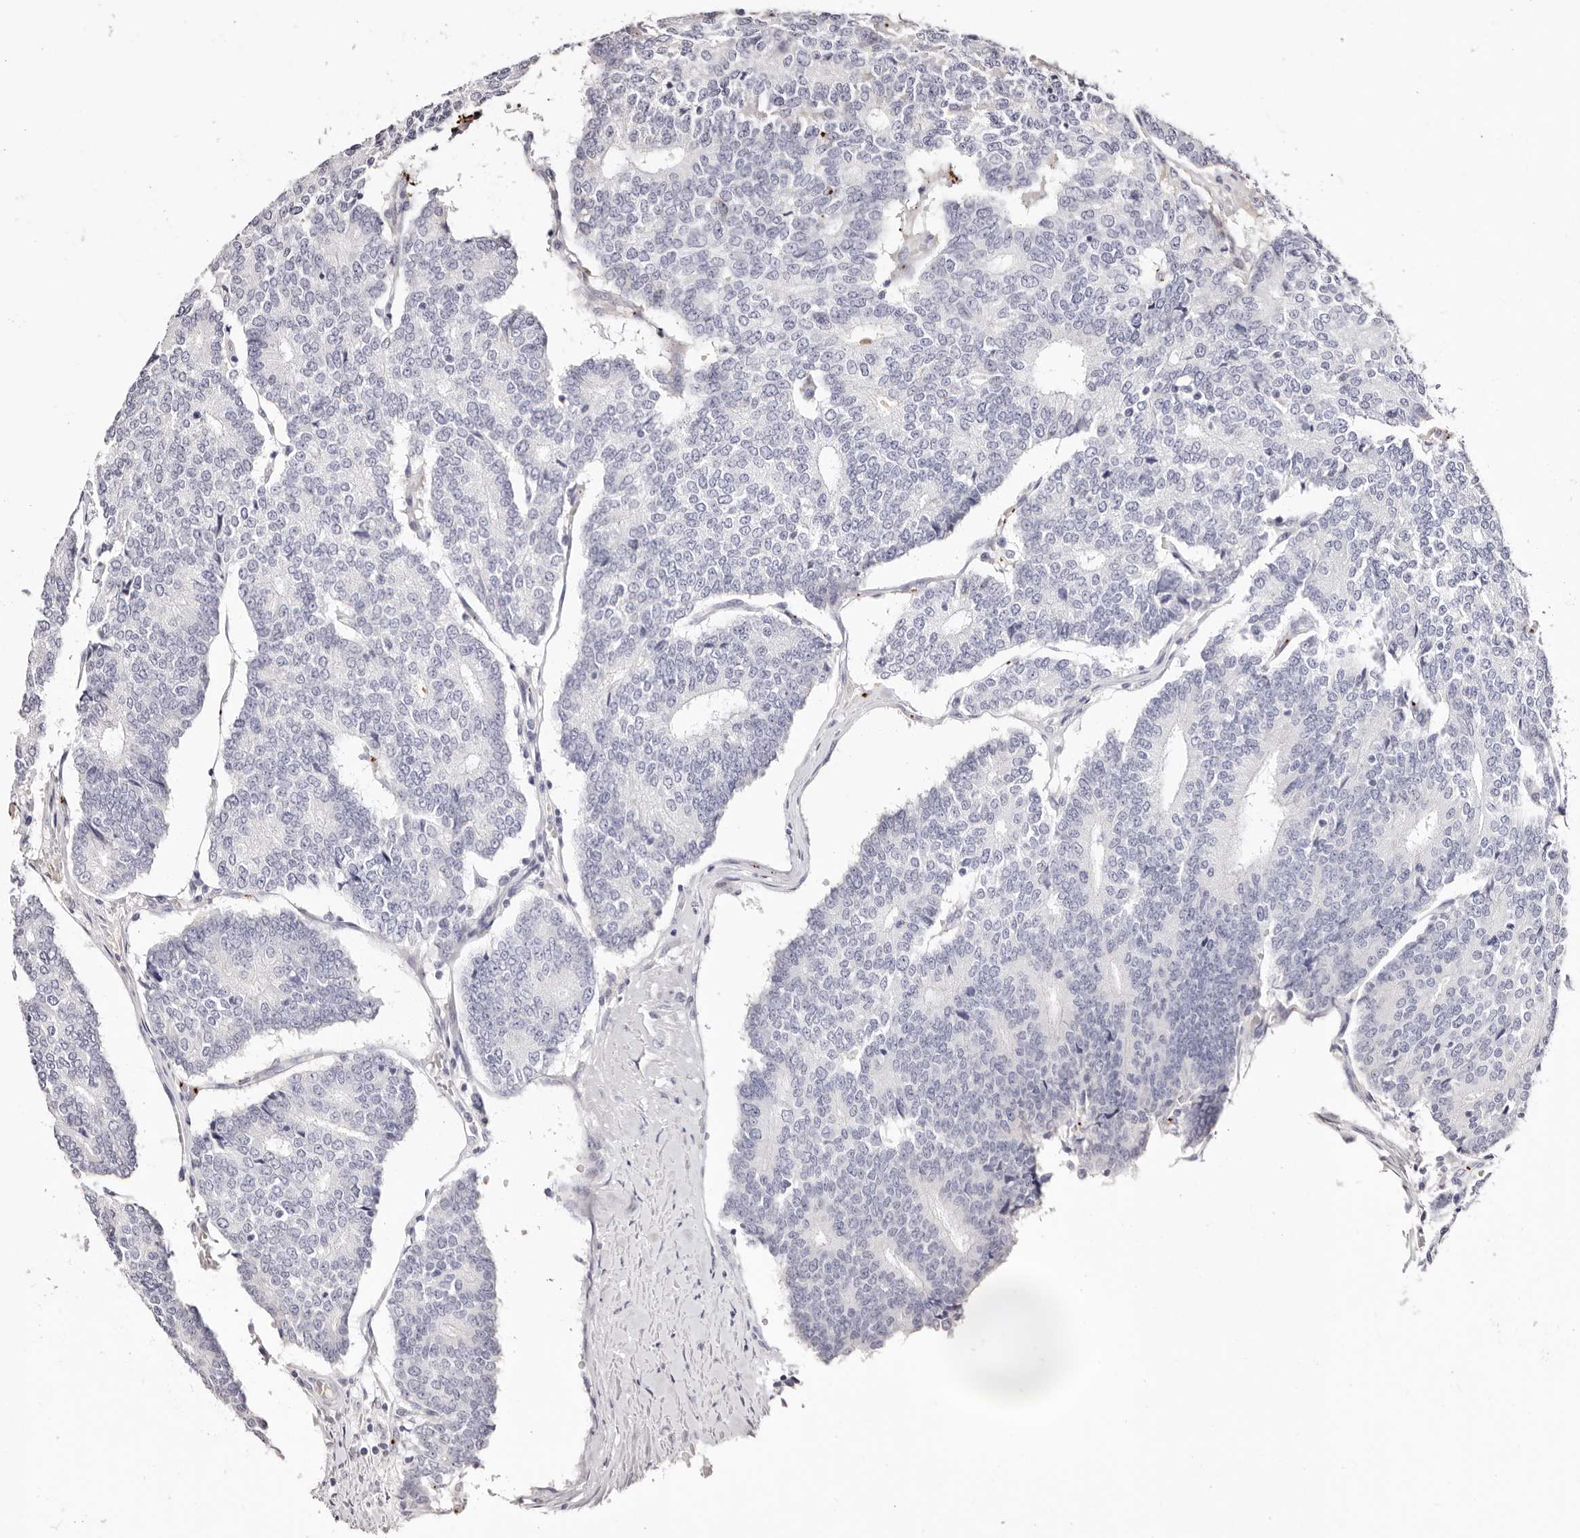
{"staining": {"intensity": "negative", "quantity": "none", "location": "none"}, "tissue": "prostate cancer", "cell_type": "Tumor cells", "image_type": "cancer", "snomed": [{"axis": "morphology", "description": "Normal tissue, NOS"}, {"axis": "morphology", "description": "Adenocarcinoma, High grade"}, {"axis": "topography", "description": "Prostate"}, {"axis": "topography", "description": "Seminal veicle"}], "caption": "This is an immunohistochemistry (IHC) micrograph of adenocarcinoma (high-grade) (prostate). There is no staining in tumor cells.", "gene": "PF4", "patient": {"sex": "male", "age": 55}}